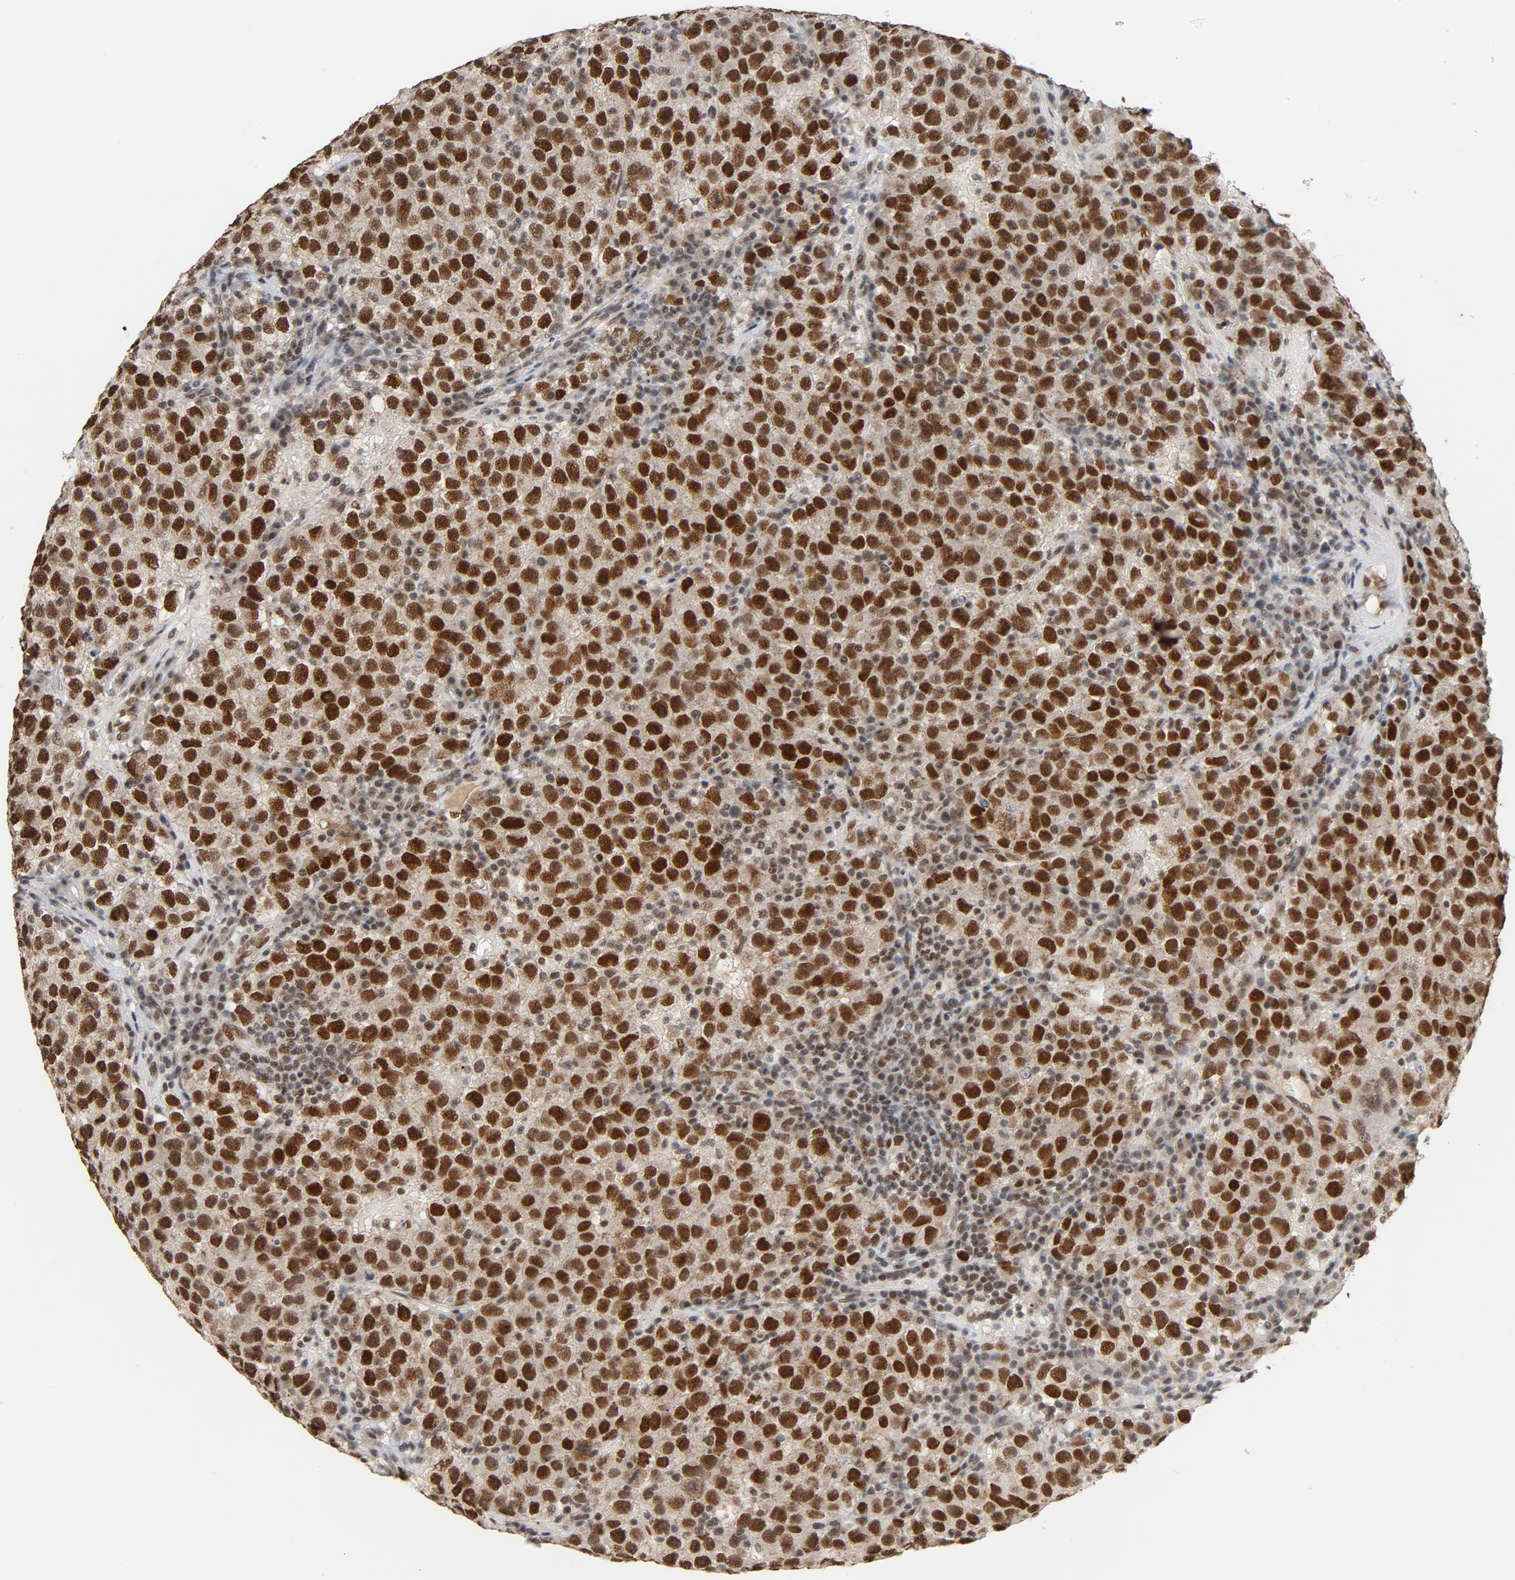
{"staining": {"intensity": "strong", "quantity": ">75%", "location": "nuclear"}, "tissue": "testis cancer", "cell_type": "Tumor cells", "image_type": "cancer", "snomed": [{"axis": "morphology", "description": "Seminoma, NOS"}, {"axis": "topography", "description": "Testis"}], "caption": "Testis cancer (seminoma) was stained to show a protein in brown. There is high levels of strong nuclear positivity in approximately >75% of tumor cells. (DAB (3,3'-diaminobenzidine) IHC with brightfield microscopy, high magnification).", "gene": "SMARCD1", "patient": {"sex": "male", "age": 22}}